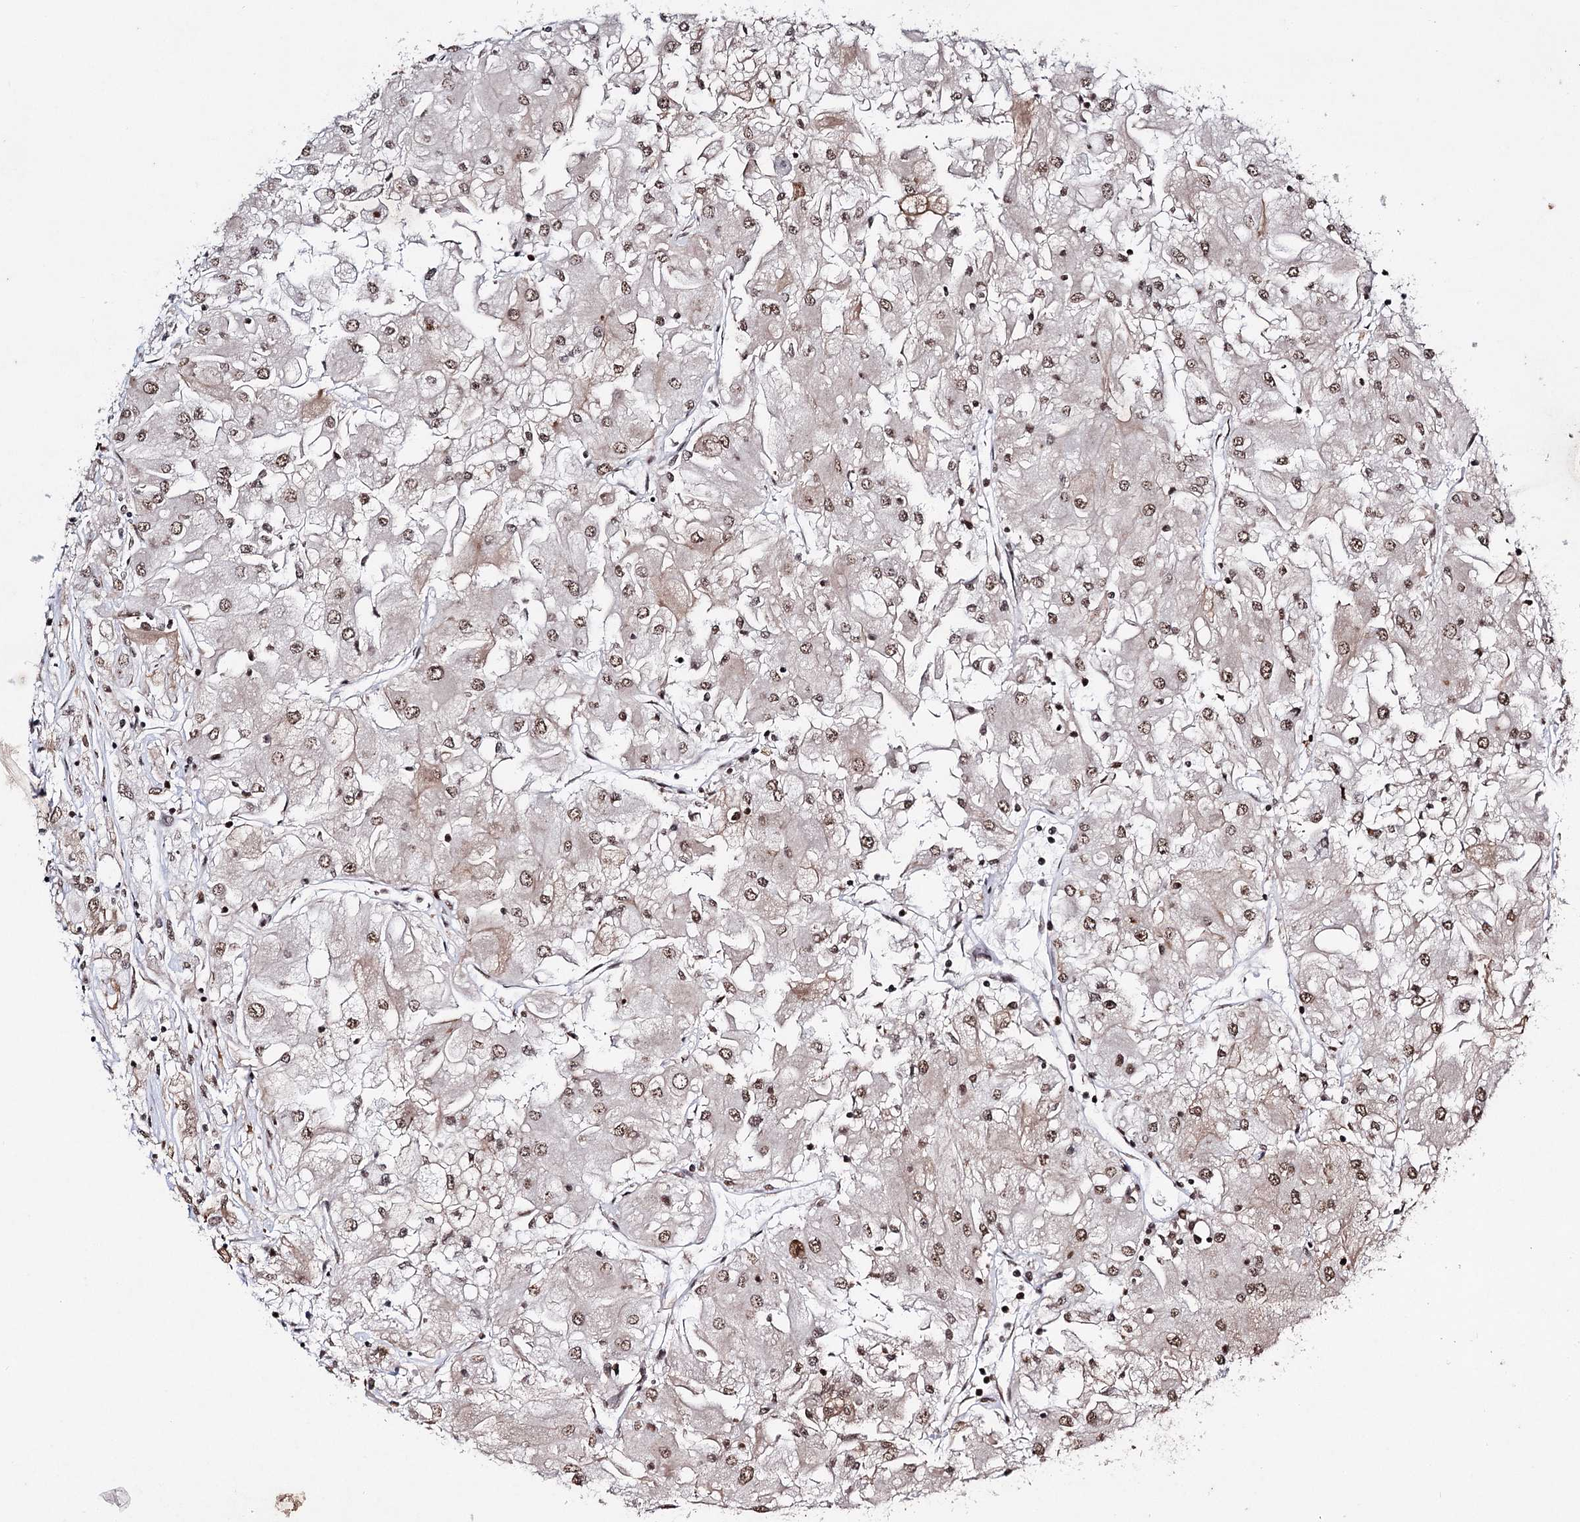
{"staining": {"intensity": "moderate", "quantity": ">75%", "location": "nuclear"}, "tissue": "renal cancer", "cell_type": "Tumor cells", "image_type": "cancer", "snomed": [{"axis": "morphology", "description": "Adenocarcinoma, NOS"}, {"axis": "topography", "description": "Kidney"}], "caption": "This image shows immunohistochemistry (IHC) staining of adenocarcinoma (renal), with medium moderate nuclear expression in approximately >75% of tumor cells.", "gene": "PDCD4", "patient": {"sex": "male", "age": 80}}